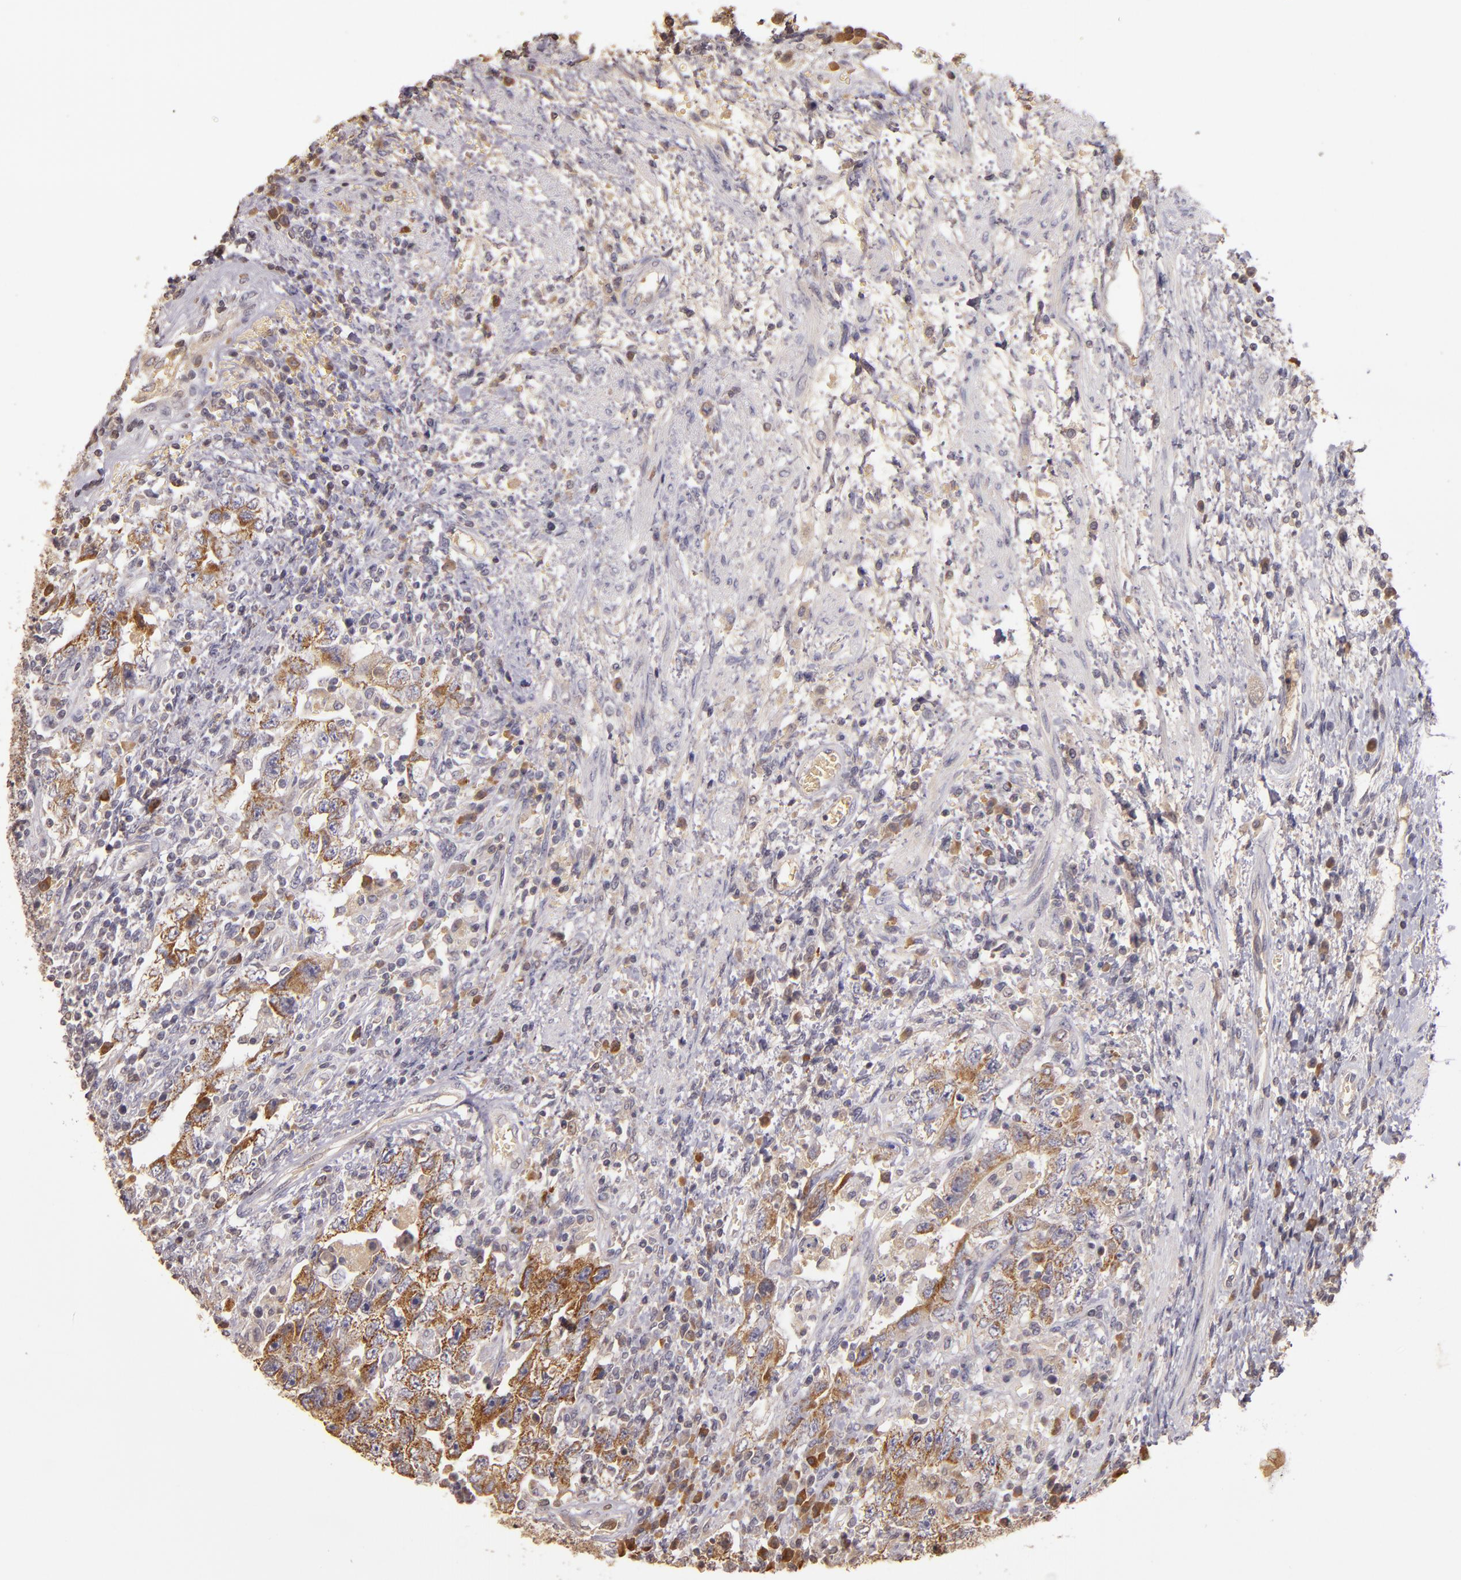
{"staining": {"intensity": "moderate", "quantity": ">75%", "location": "cytoplasmic/membranous"}, "tissue": "testis cancer", "cell_type": "Tumor cells", "image_type": "cancer", "snomed": [{"axis": "morphology", "description": "Carcinoma, Embryonal, NOS"}, {"axis": "topography", "description": "Testis"}], "caption": "DAB (3,3'-diaminobenzidine) immunohistochemical staining of testis cancer (embryonal carcinoma) displays moderate cytoplasmic/membranous protein expression in about >75% of tumor cells.", "gene": "ABL1", "patient": {"sex": "male", "age": 26}}